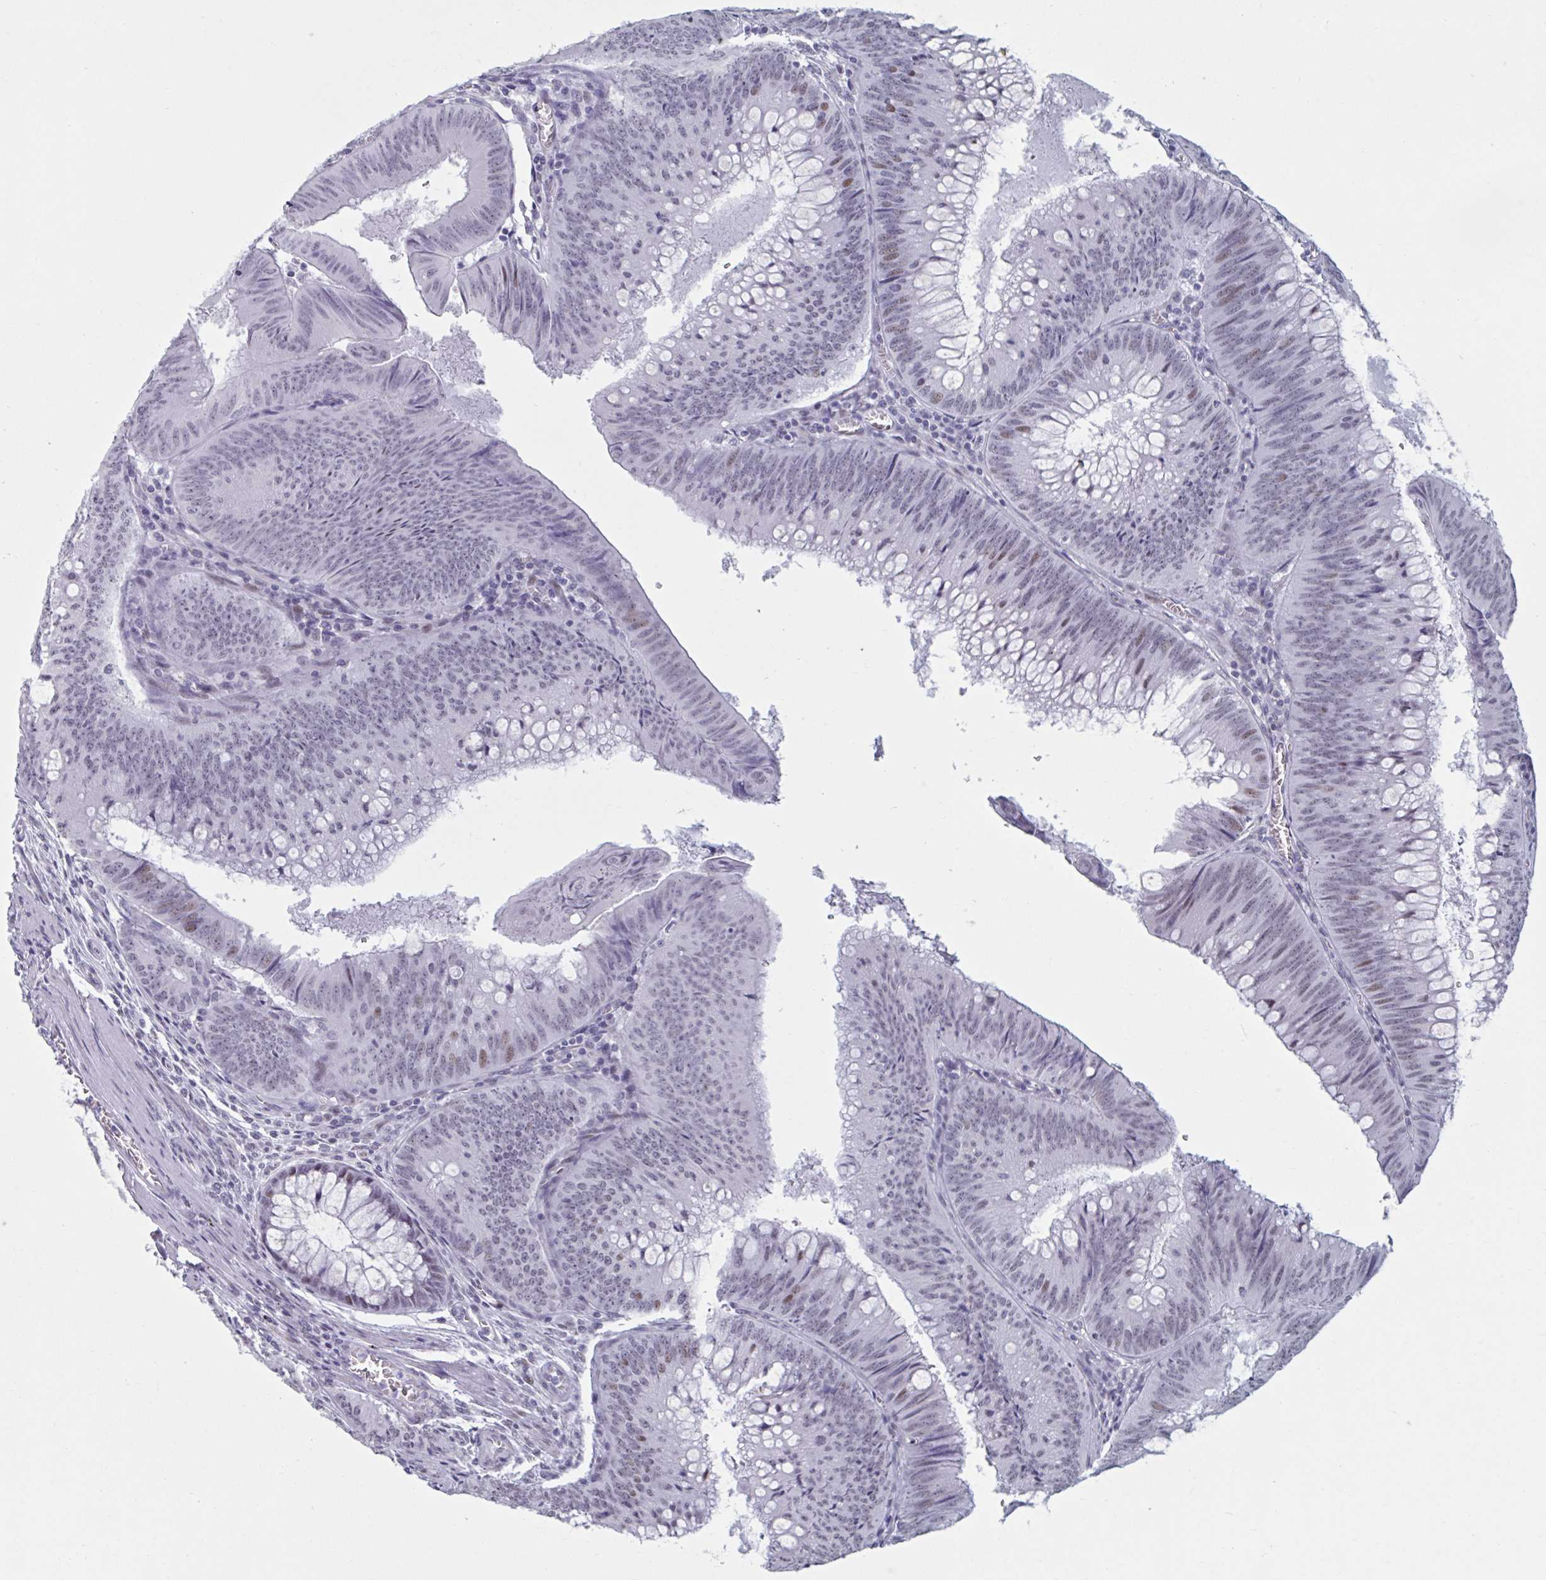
{"staining": {"intensity": "moderate", "quantity": "<25%", "location": "nuclear"}, "tissue": "colorectal cancer", "cell_type": "Tumor cells", "image_type": "cancer", "snomed": [{"axis": "morphology", "description": "Adenocarcinoma, NOS"}, {"axis": "topography", "description": "Rectum"}], "caption": "Moderate nuclear protein expression is identified in approximately <25% of tumor cells in colorectal adenocarcinoma. Immunohistochemistry stains the protein in brown and the nuclei are stained blue.", "gene": "HSD17B6", "patient": {"sex": "female", "age": 72}}